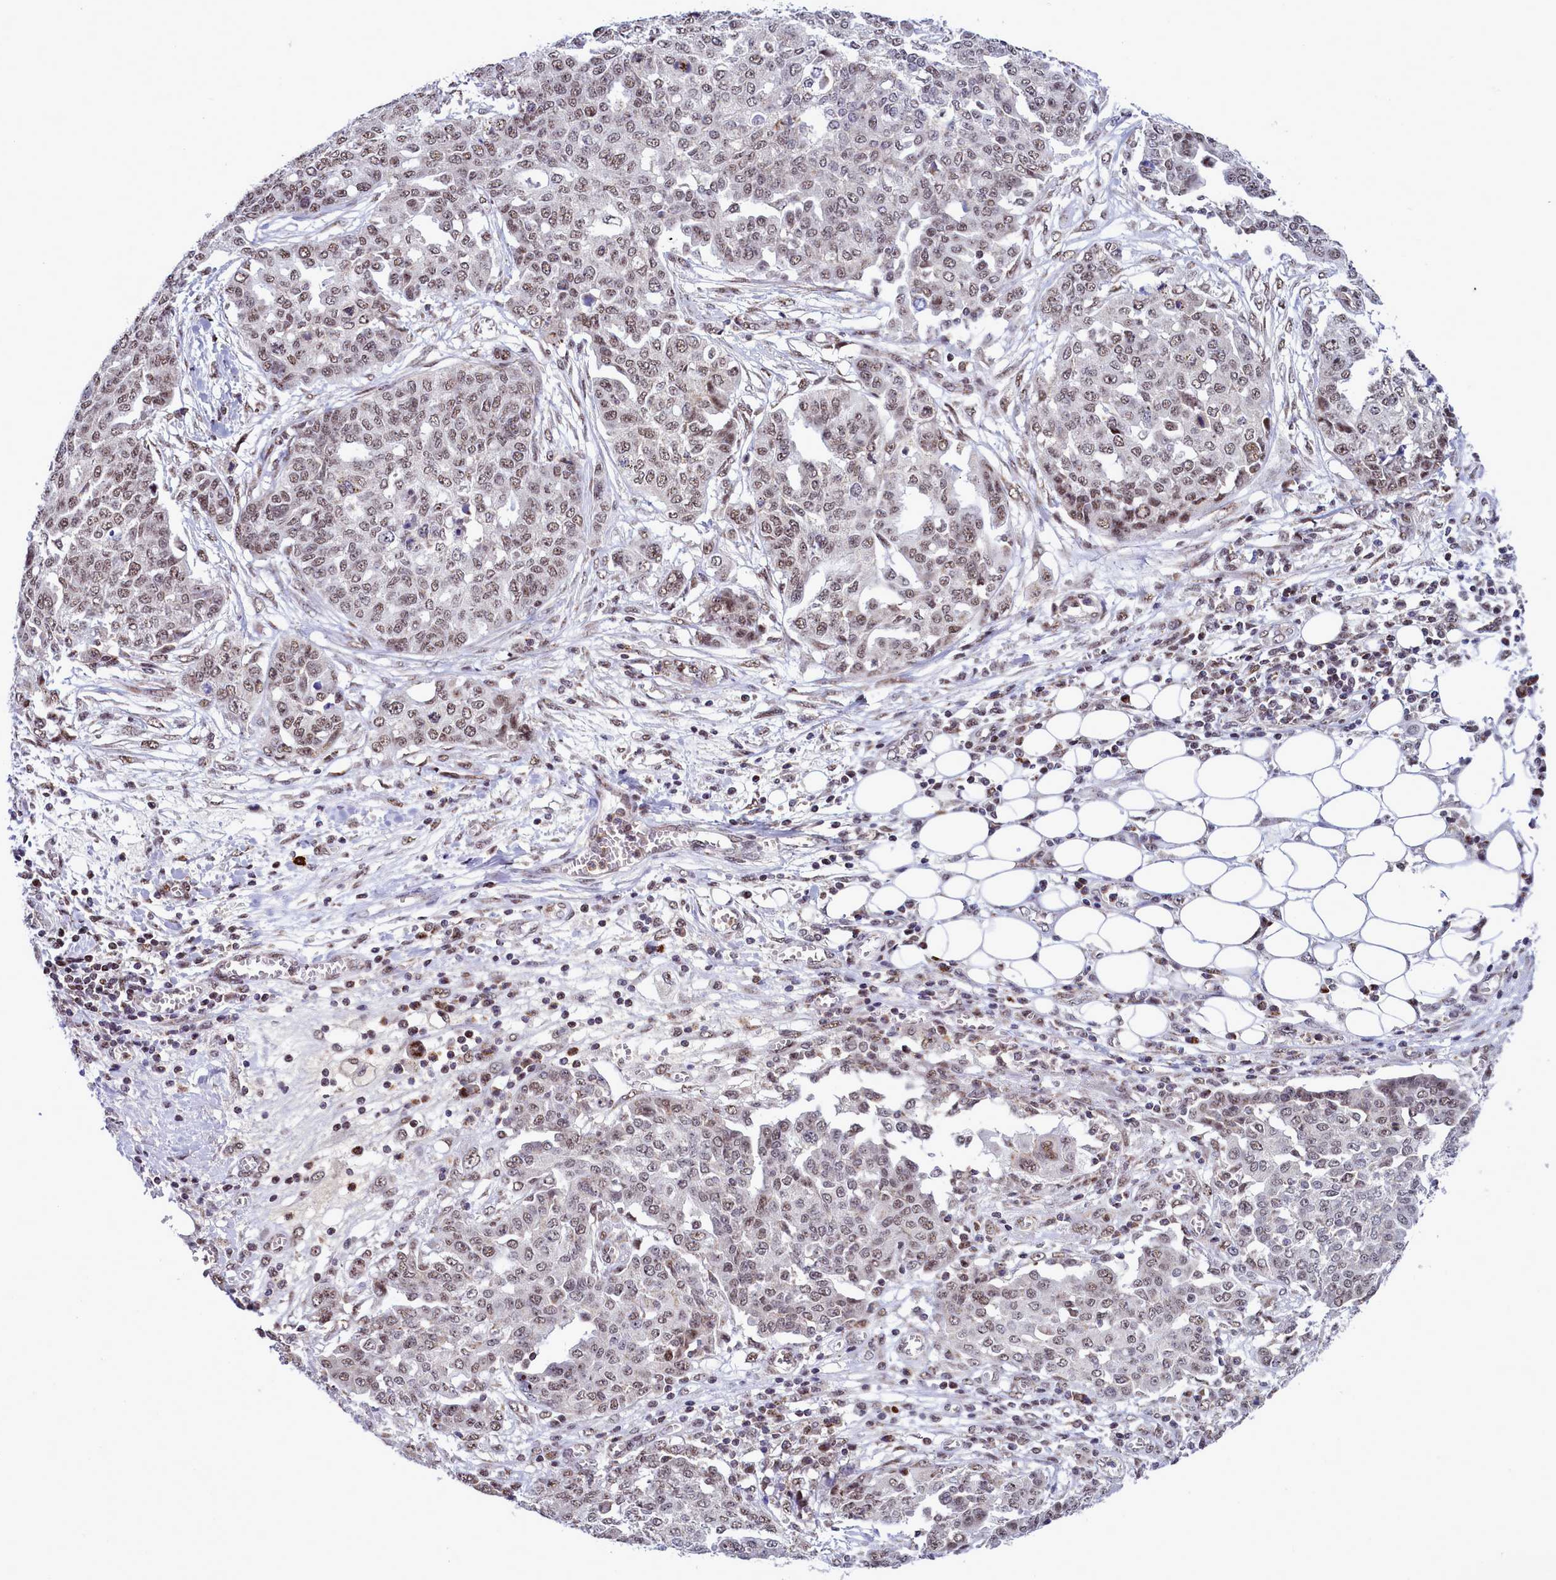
{"staining": {"intensity": "weak", "quantity": ">75%", "location": "nuclear"}, "tissue": "ovarian cancer", "cell_type": "Tumor cells", "image_type": "cancer", "snomed": [{"axis": "morphology", "description": "Cystadenocarcinoma, serous, NOS"}, {"axis": "topography", "description": "Soft tissue"}, {"axis": "topography", "description": "Ovary"}], "caption": "Immunohistochemical staining of human ovarian serous cystadenocarcinoma shows low levels of weak nuclear protein positivity in approximately >75% of tumor cells. The protein is shown in brown color, while the nuclei are stained blue.", "gene": "POM121L2", "patient": {"sex": "female", "age": 57}}